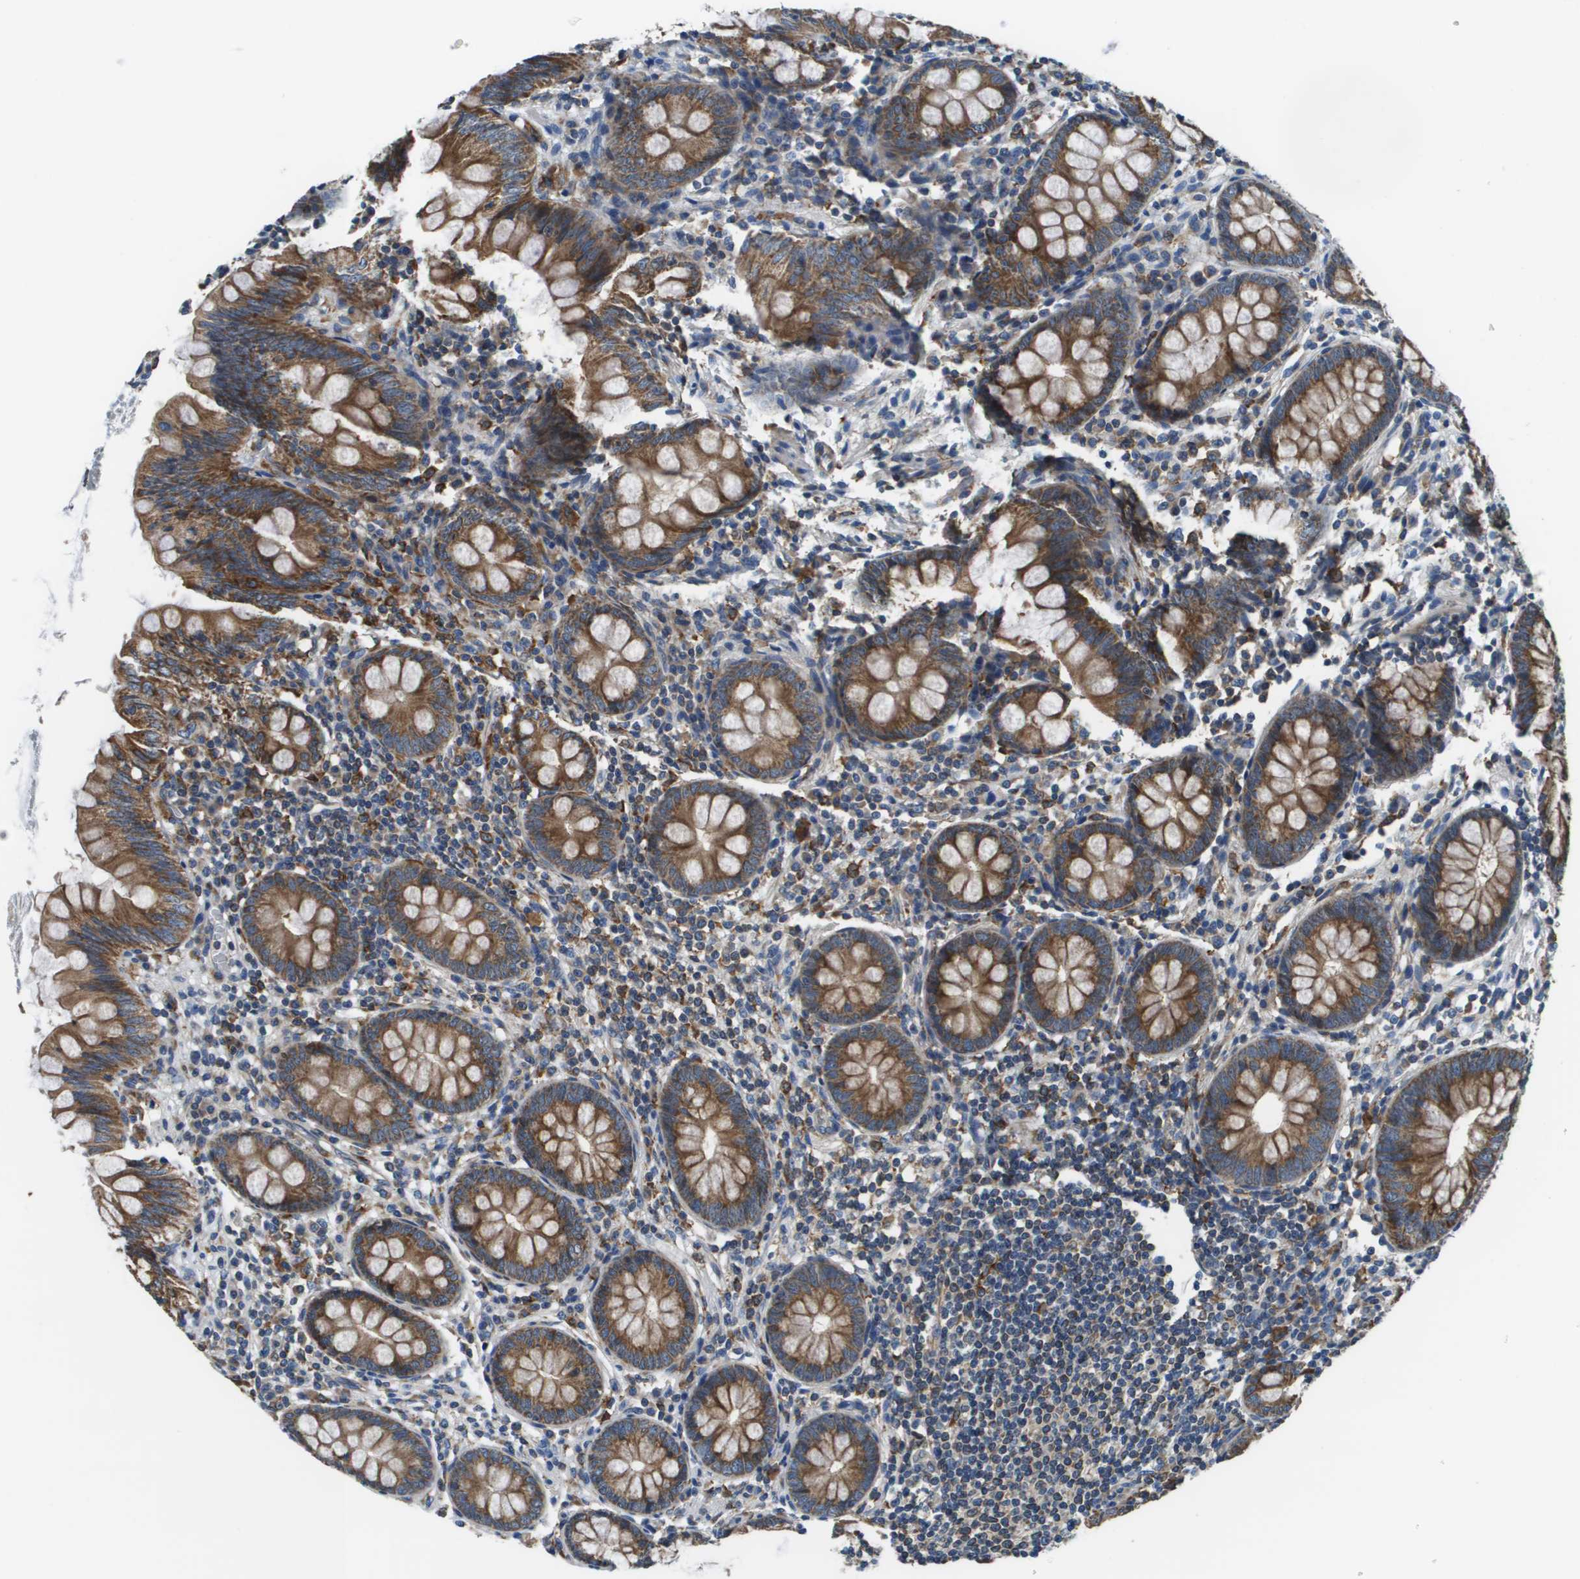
{"staining": {"intensity": "moderate", "quantity": ">75%", "location": "cytoplasmic/membranous"}, "tissue": "appendix", "cell_type": "Glandular cells", "image_type": "normal", "snomed": [{"axis": "morphology", "description": "Normal tissue, NOS"}, {"axis": "topography", "description": "Appendix"}], "caption": "This histopathology image shows IHC staining of normal human appendix, with medium moderate cytoplasmic/membranous positivity in about >75% of glandular cells.", "gene": "CNPY3", "patient": {"sex": "female", "age": 77}}